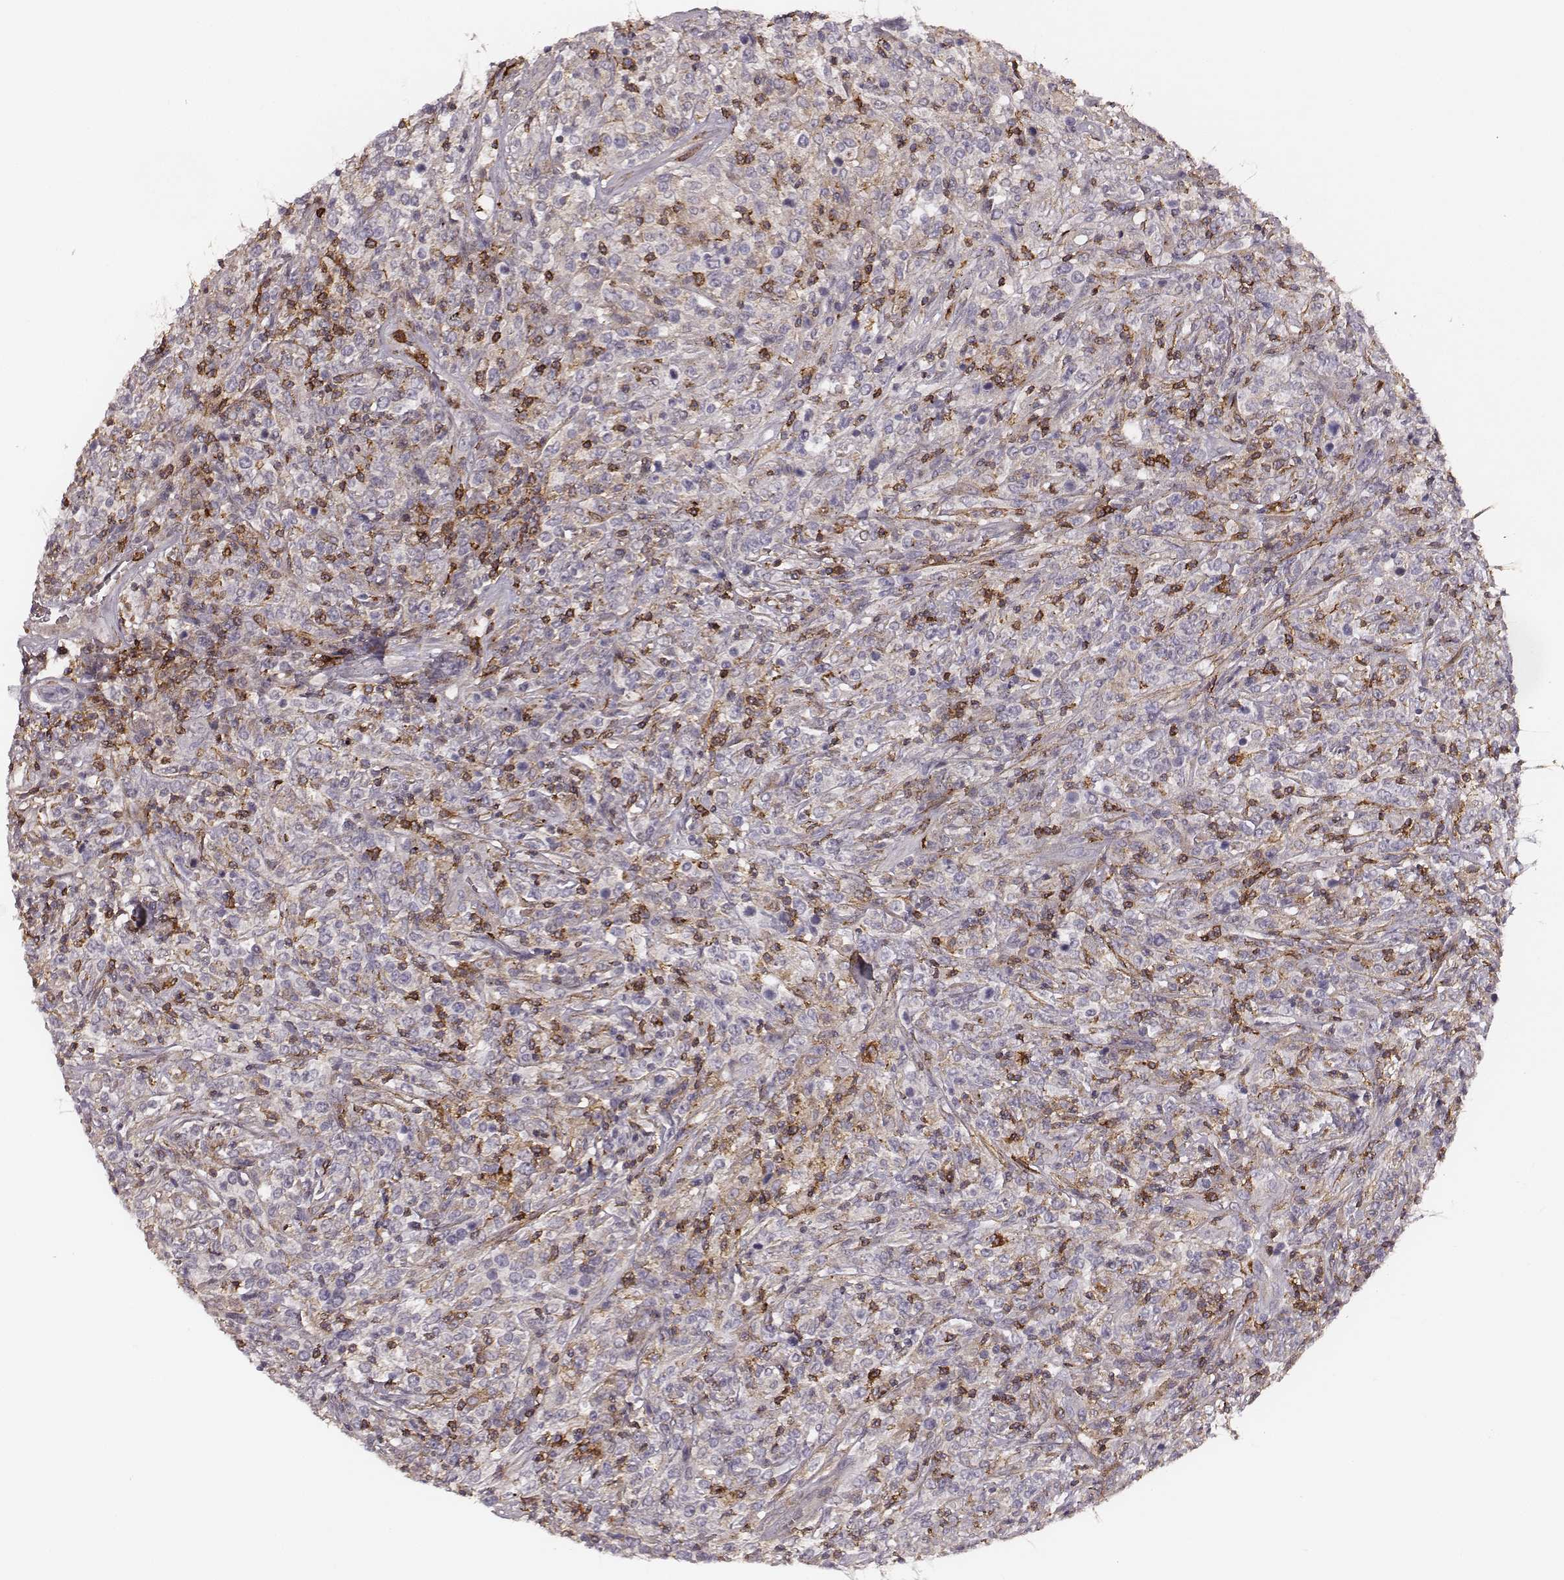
{"staining": {"intensity": "negative", "quantity": "none", "location": "none"}, "tissue": "lymphoma", "cell_type": "Tumor cells", "image_type": "cancer", "snomed": [{"axis": "morphology", "description": "Malignant lymphoma, non-Hodgkin's type, High grade"}, {"axis": "topography", "description": "Lung"}], "caption": "Immunohistochemical staining of high-grade malignant lymphoma, non-Hodgkin's type displays no significant positivity in tumor cells. (DAB immunohistochemistry (IHC) visualized using brightfield microscopy, high magnification).", "gene": "ZYX", "patient": {"sex": "male", "age": 79}}